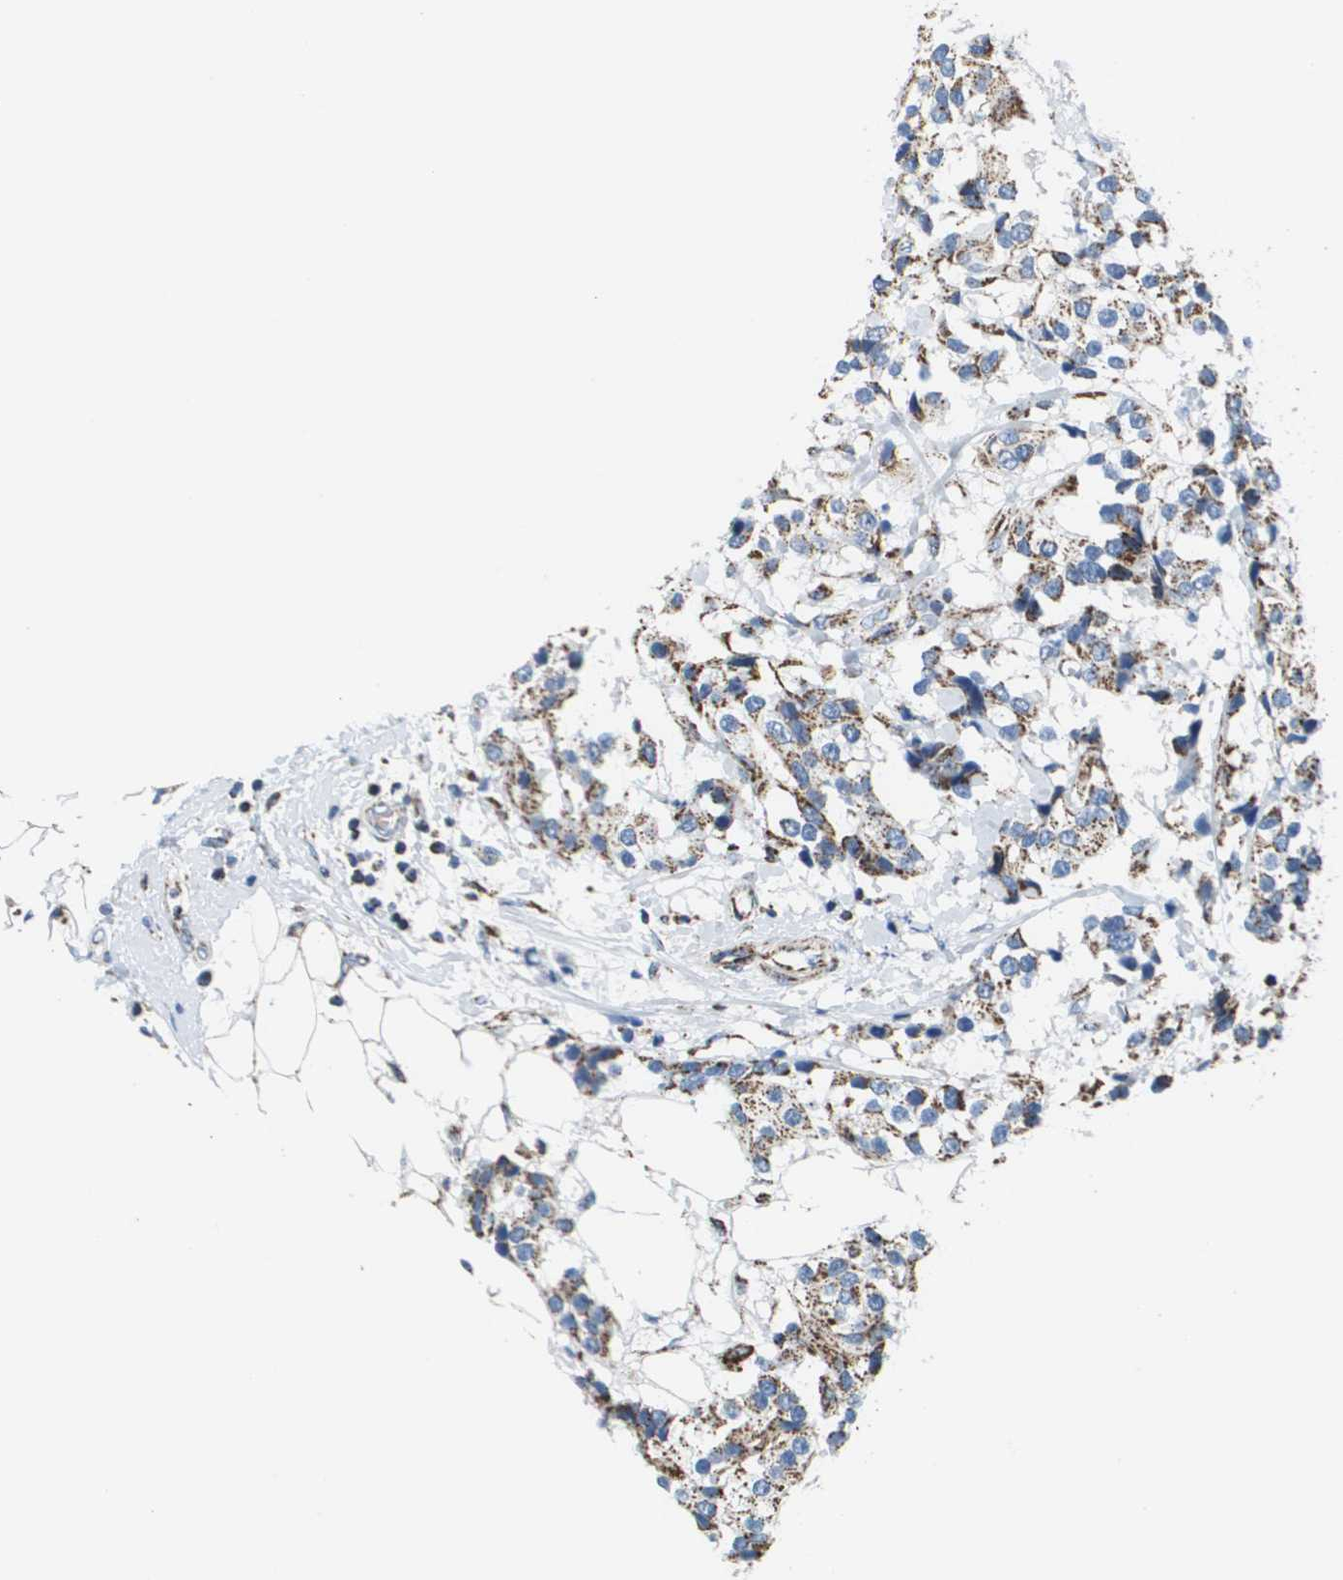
{"staining": {"intensity": "moderate", "quantity": ">75%", "location": "cytoplasmic/membranous"}, "tissue": "breast cancer", "cell_type": "Tumor cells", "image_type": "cancer", "snomed": [{"axis": "morphology", "description": "Normal tissue, NOS"}, {"axis": "morphology", "description": "Duct carcinoma"}, {"axis": "topography", "description": "Breast"}], "caption": "IHC histopathology image of human breast cancer (infiltrating ductal carcinoma) stained for a protein (brown), which exhibits medium levels of moderate cytoplasmic/membranous expression in about >75% of tumor cells.", "gene": "ATP5F1B", "patient": {"sex": "female", "age": 39}}